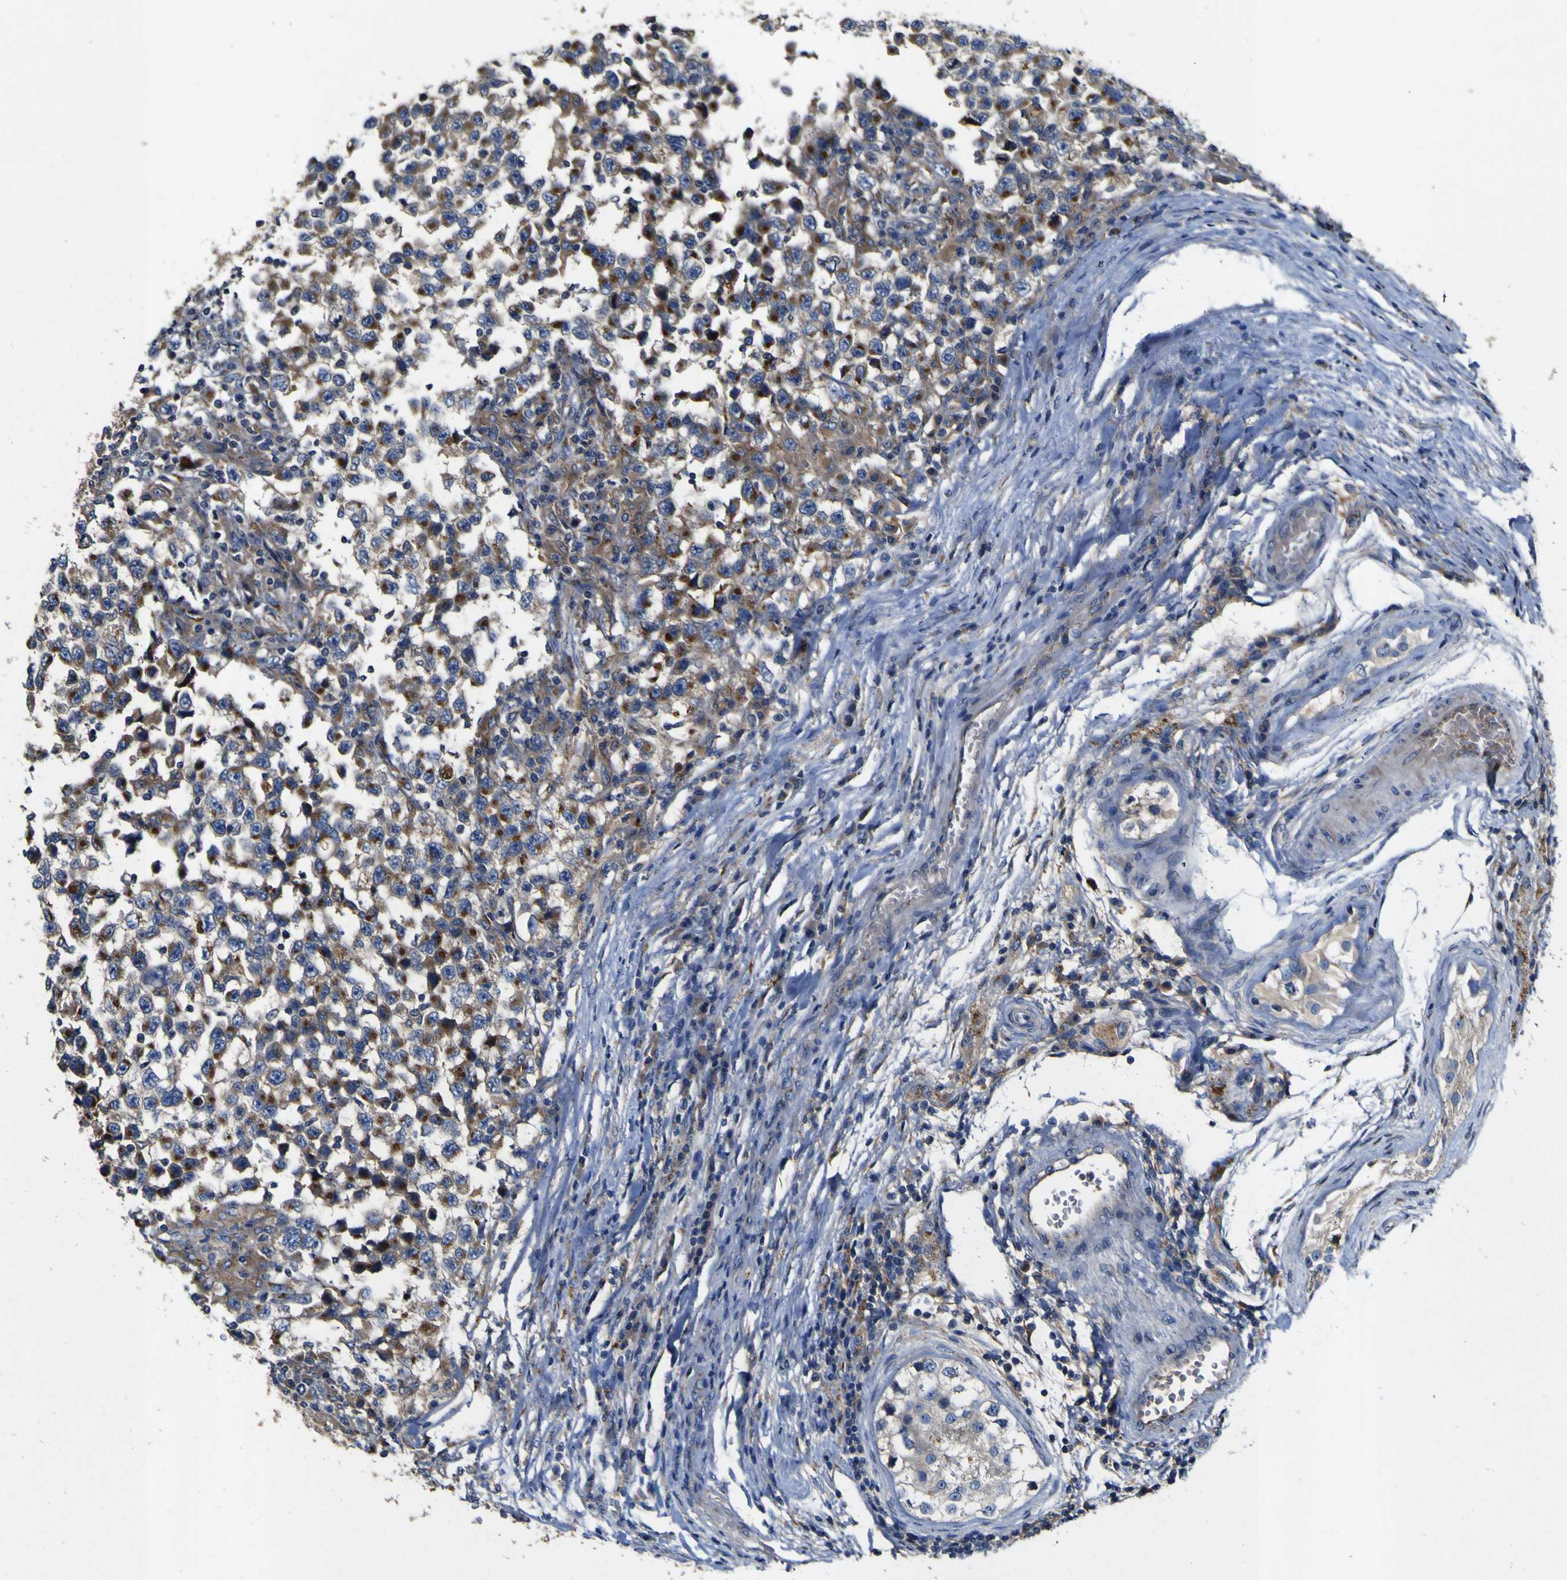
{"staining": {"intensity": "moderate", "quantity": ">75%", "location": "cytoplasmic/membranous"}, "tissue": "testis cancer", "cell_type": "Tumor cells", "image_type": "cancer", "snomed": [{"axis": "morphology", "description": "Carcinoma, Embryonal, NOS"}, {"axis": "topography", "description": "Testis"}], "caption": "IHC (DAB) staining of human testis cancer (embryonal carcinoma) reveals moderate cytoplasmic/membranous protein positivity in about >75% of tumor cells.", "gene": "COA1", "patient": {"sex": "male", "age": 21}}